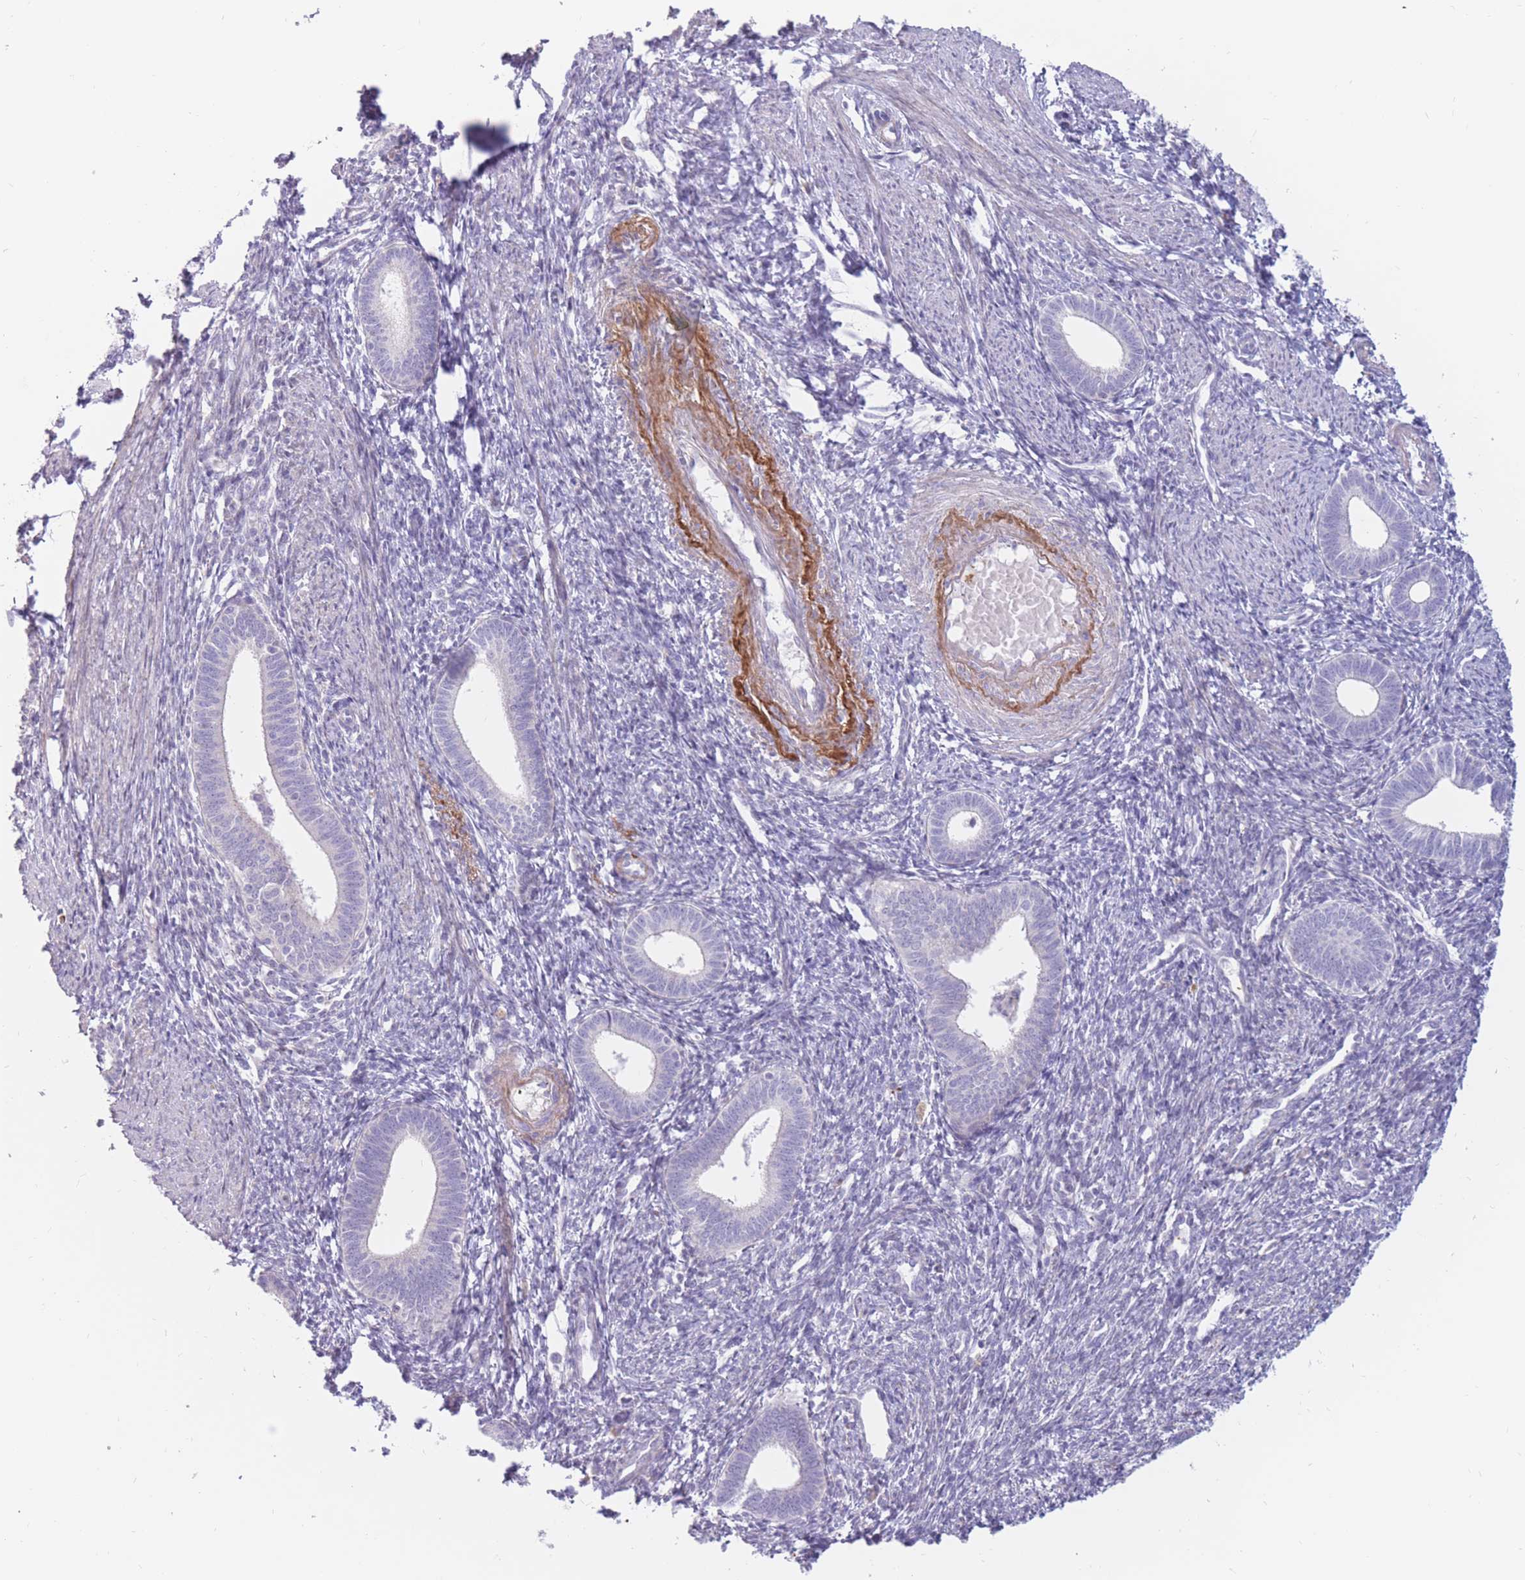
{"staining": {"intensity": "negative", "quantity": "none", "location": "none"}, "tissue": "endometrium", "cell_type": "Cells in endometrial stroma", "image_type": "normal", "snomed": [{"axis": "morphology", "description": "Normal tissue, NOS"}, {"axis": "topography", "description": "Endometrium"}], "caption": "Immunohistochemistry (IHC) of unremarkable human endometrium exhibits no positivity in cells in endometrial stroma. Brightfield microscopy of IHC stained with DAB (brown) and hematoxylin (blue), captured at high magnification.", "gene": "PTGDR", "patient": {"sex": "female", "age": 41}}